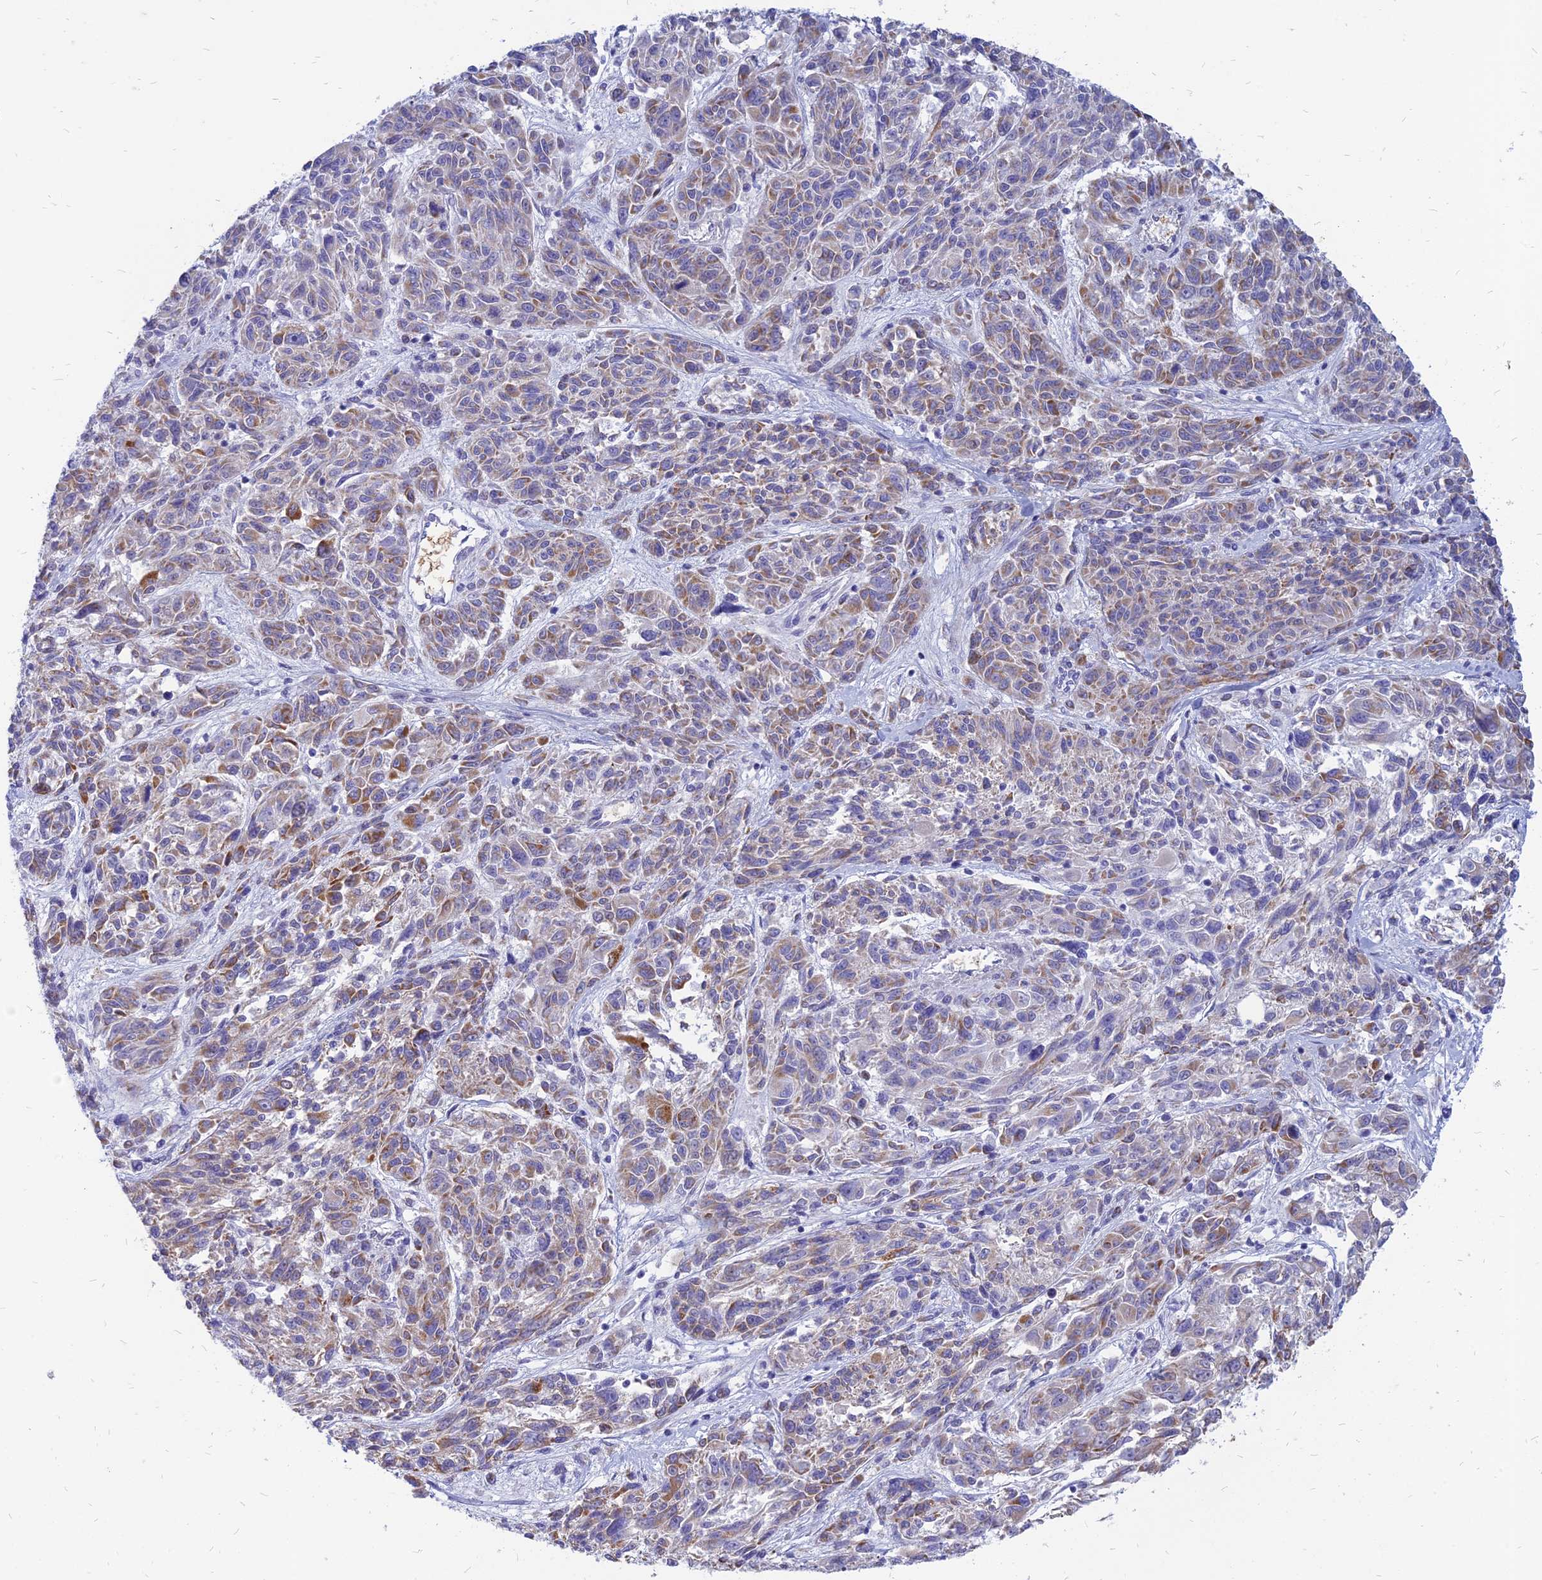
{"staining": {"intensity": "moderate", "quantity": "25%-75%", "location": "cytoplasmic/membranous"}, "tissue": "melanoma", "cell_type": "Tumor cells", "image_type": "cancer", "snomed": [{"axis": "morphology", "description": "Malignant melanoma, NOS"}, {"axis": "topography", "description": "Skin"}], "caption": "Immunohistochemical staining of human malignant melanoma exhibits medium levels of moderate cytoplasmic/membranous protein staining in approximately 25%-75% of tumor cells.", "gene": "HHAT", "patient": {"sex": "male", "age": 53}}